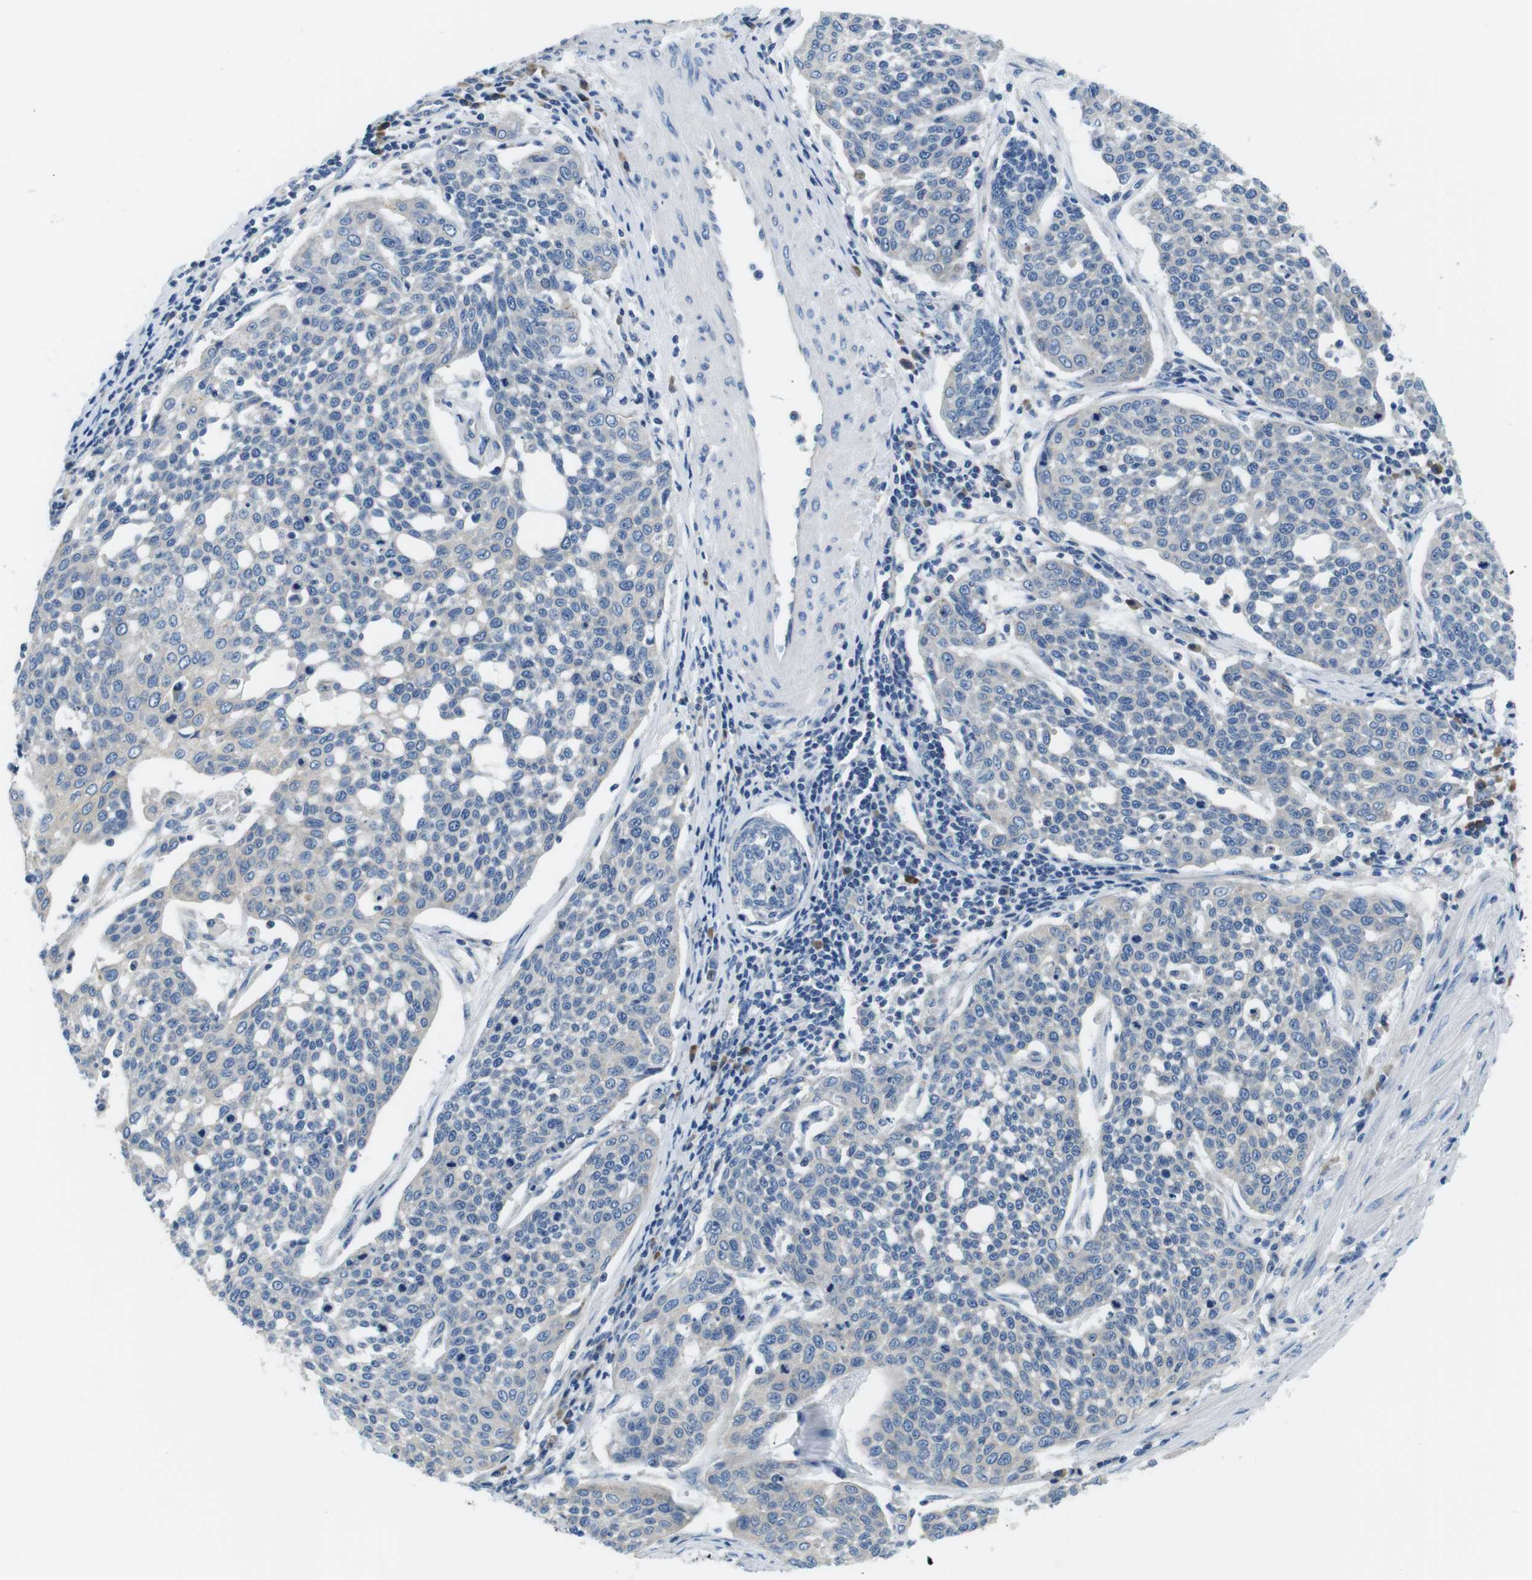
{"staining": {"intensity": "negative", "quantity": "none", "location": "none"}, "tissue": "cervical cancer", "cell_type": "Tumor cells", "image_type": "cancer", "snomed": [{"axis": "morphology", "description": "Squamous cell carcinoma, NOS"}, {"axis": "topography", "description": "Cervix"}], "caption": "Tumor cells show no significant positivity in squamous cell carcinoma (cervical).", "gene": "DENND4C", "patient": {"sex": "female", "age": 34}}